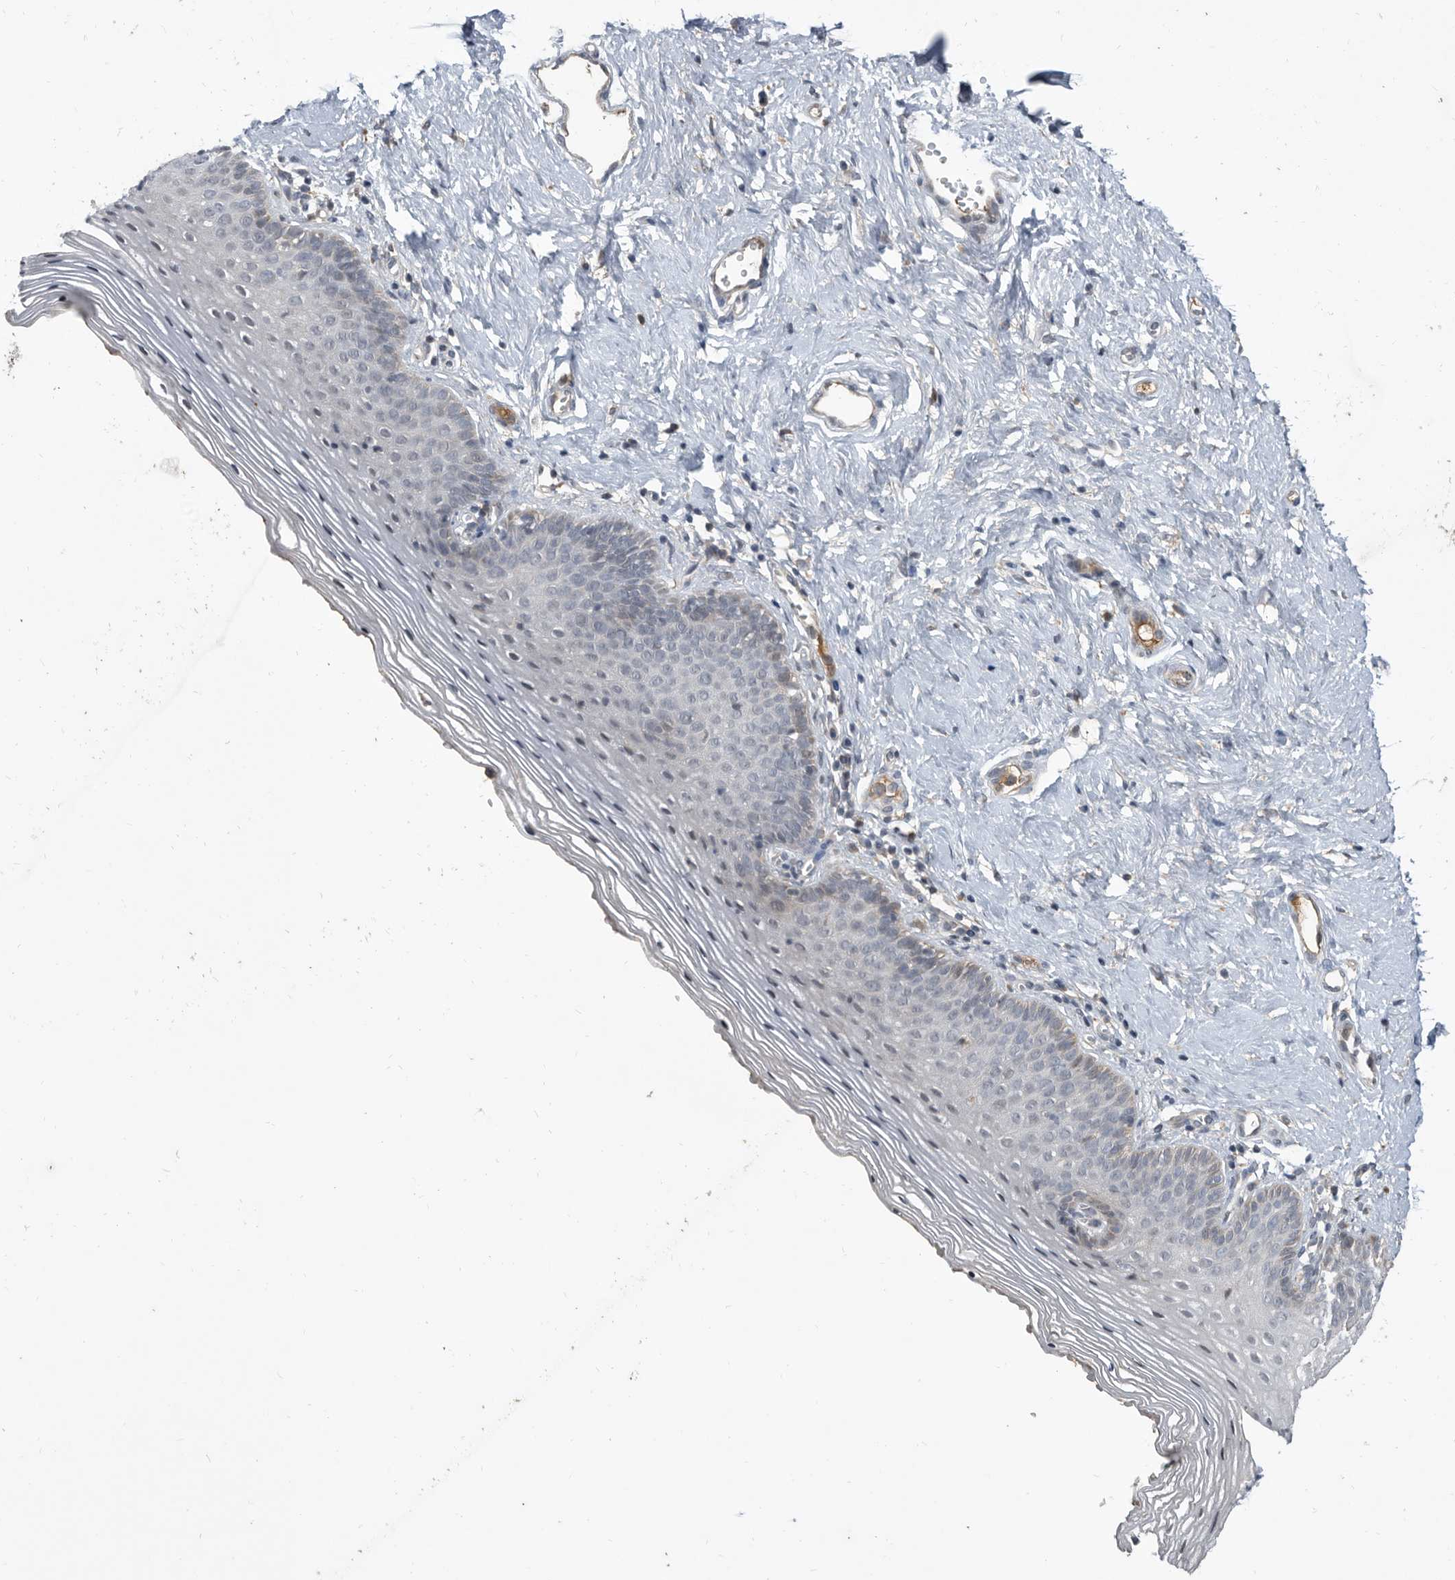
{"staining": {"intensity": "weak", "quantity": "<25%", "location": "cytoplasmic/membranous"}, "tissue": "vagina", "cell_type": "Squamous epithelial cells", "image_type": "normal", "snomed": [{"axis": "morphology", "description": "Normal tissue, NOS"}, {"axis": "topography", "description": "Vagina"}], "caption": "An image of vagina stained for a protein displays no brown staining in squamous epithelial cells.", "gene": "PI15", "patient": {"sex": "female", "age": 32}}